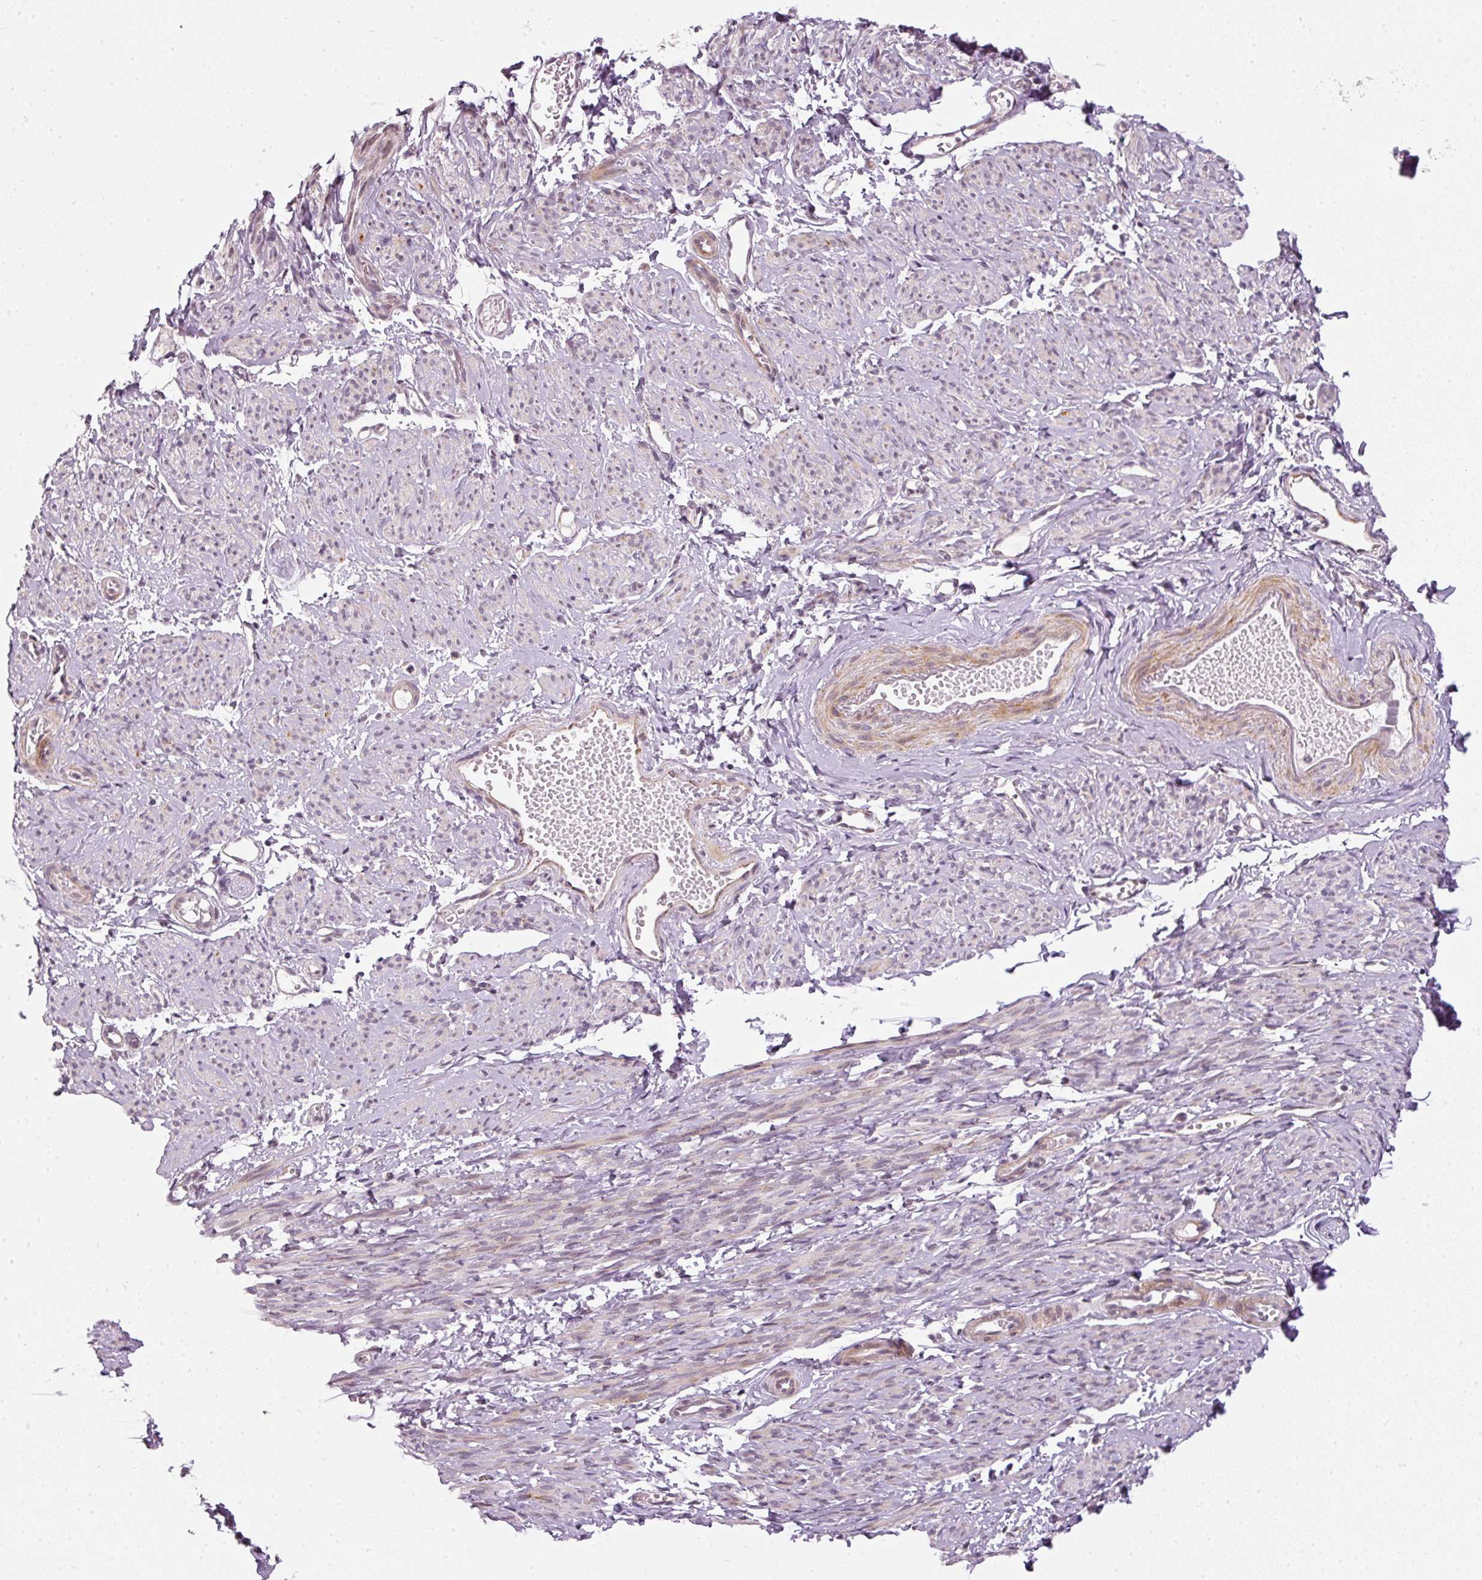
{"staining": {"intensity": "weak", "quantity": "<25%", "location": "cytoplasmic/membranous"}, "tissue": "smooth muscle", "cell_type": "Smooth muscle cells", "image_type": "normal", "snomed": [{"axis": "morphology", "description": "Normal tissue, NOS"}, {"axis": "topography", "description": "Smooth muscle"}], "caption": "Benign smooth muscle was stained to show a protein in brown. There is no significant staining in smooth muscle cells.", "gene": "NRDE2", "patient": {"sex": "female", "age": 65}}